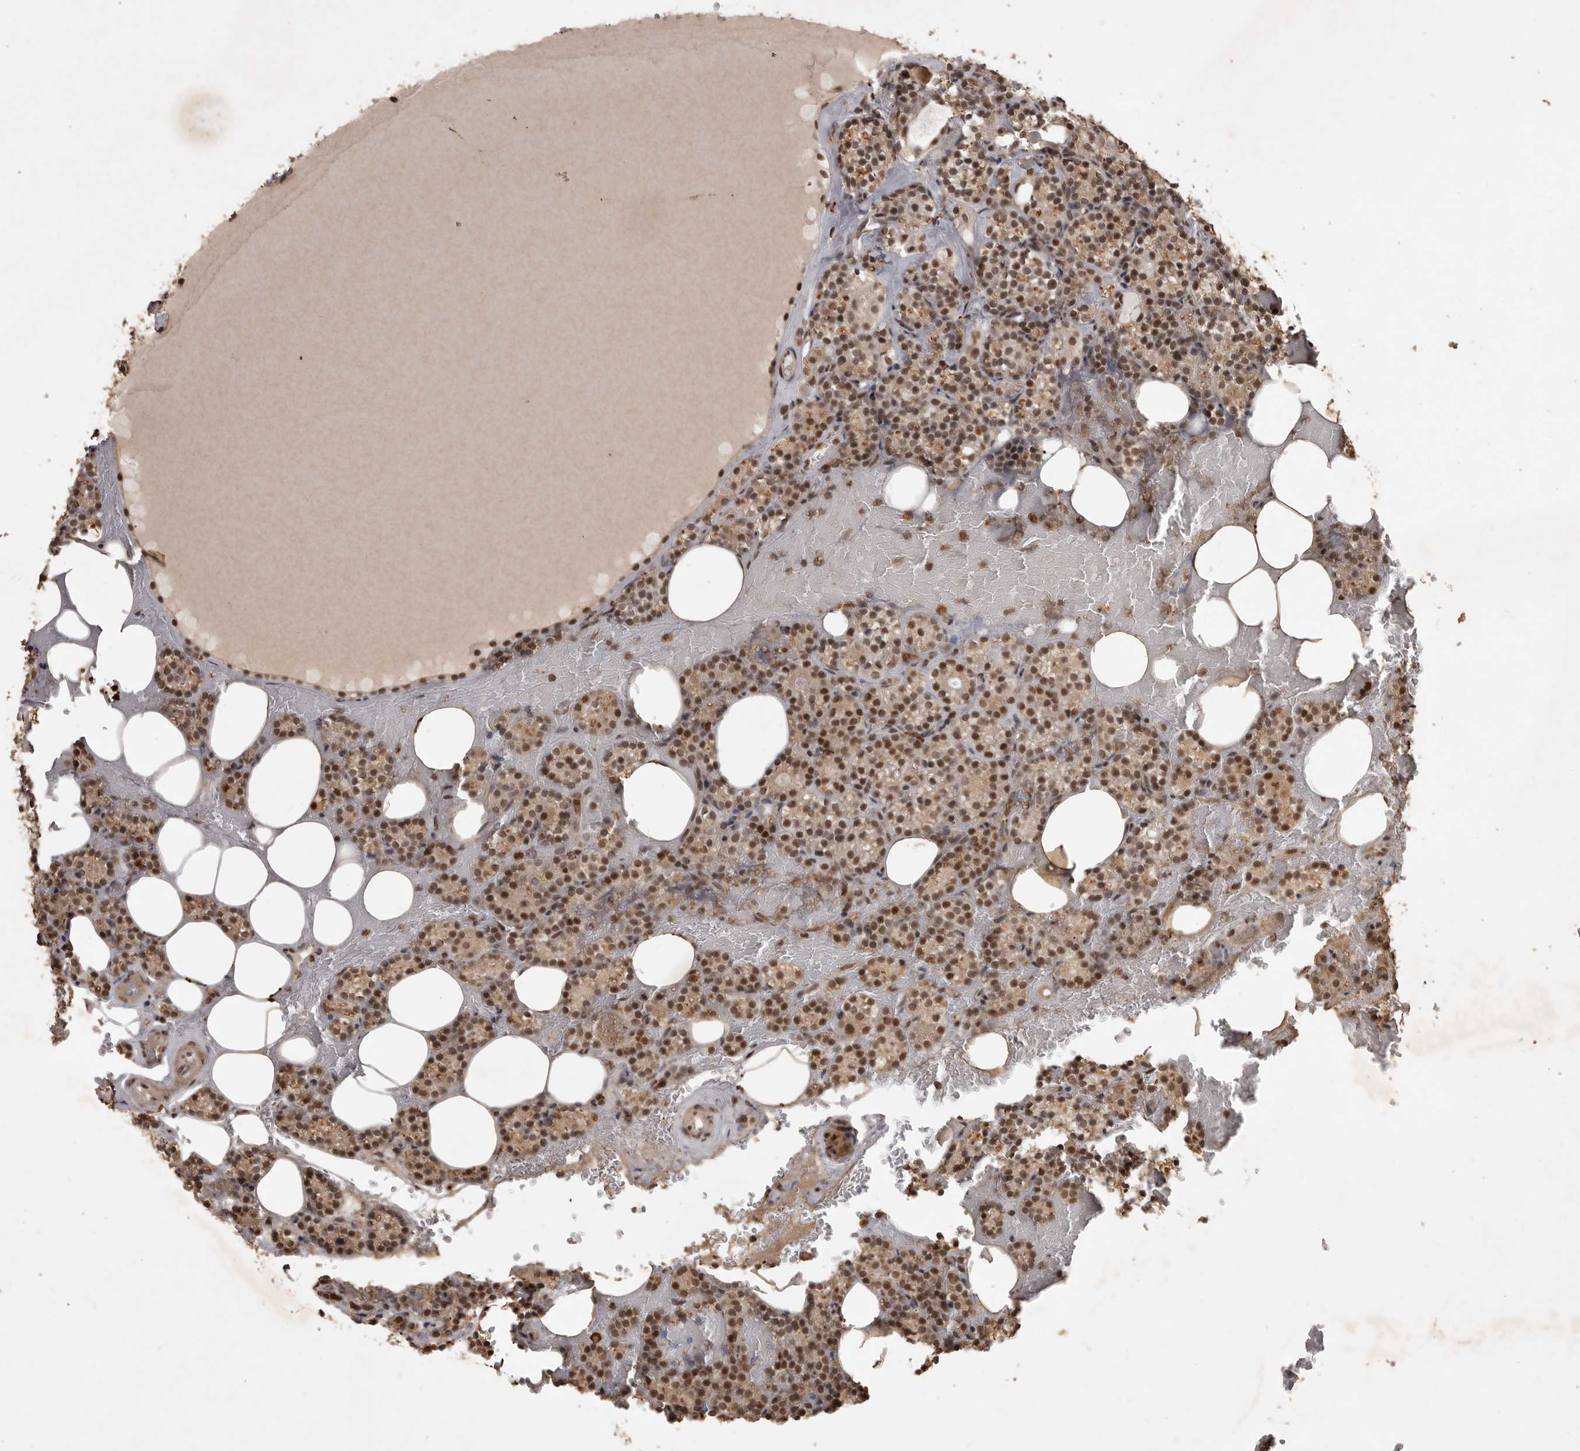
{"staining": {"intensity": "strong", "quantity": "25%-75%", "location": "nuclear"}, "tissue": "parathyroid gland", "cell_type": "Glandular cells", "image_type": "normal", "snomed": [{"axis": "morphology", "description": "Normal tissue, NOS"}, {"axis": "topography", "description": "Parathyroid gland"}], "caption": "Approximately 25%-75% of glandular cells in normal human parathyroid gland reveal strong nuclear protein positivity as visualized by brown immunohistochemical staining.", "gene": "CBLL1", "patient": {"sex": "female", "age": 78}}